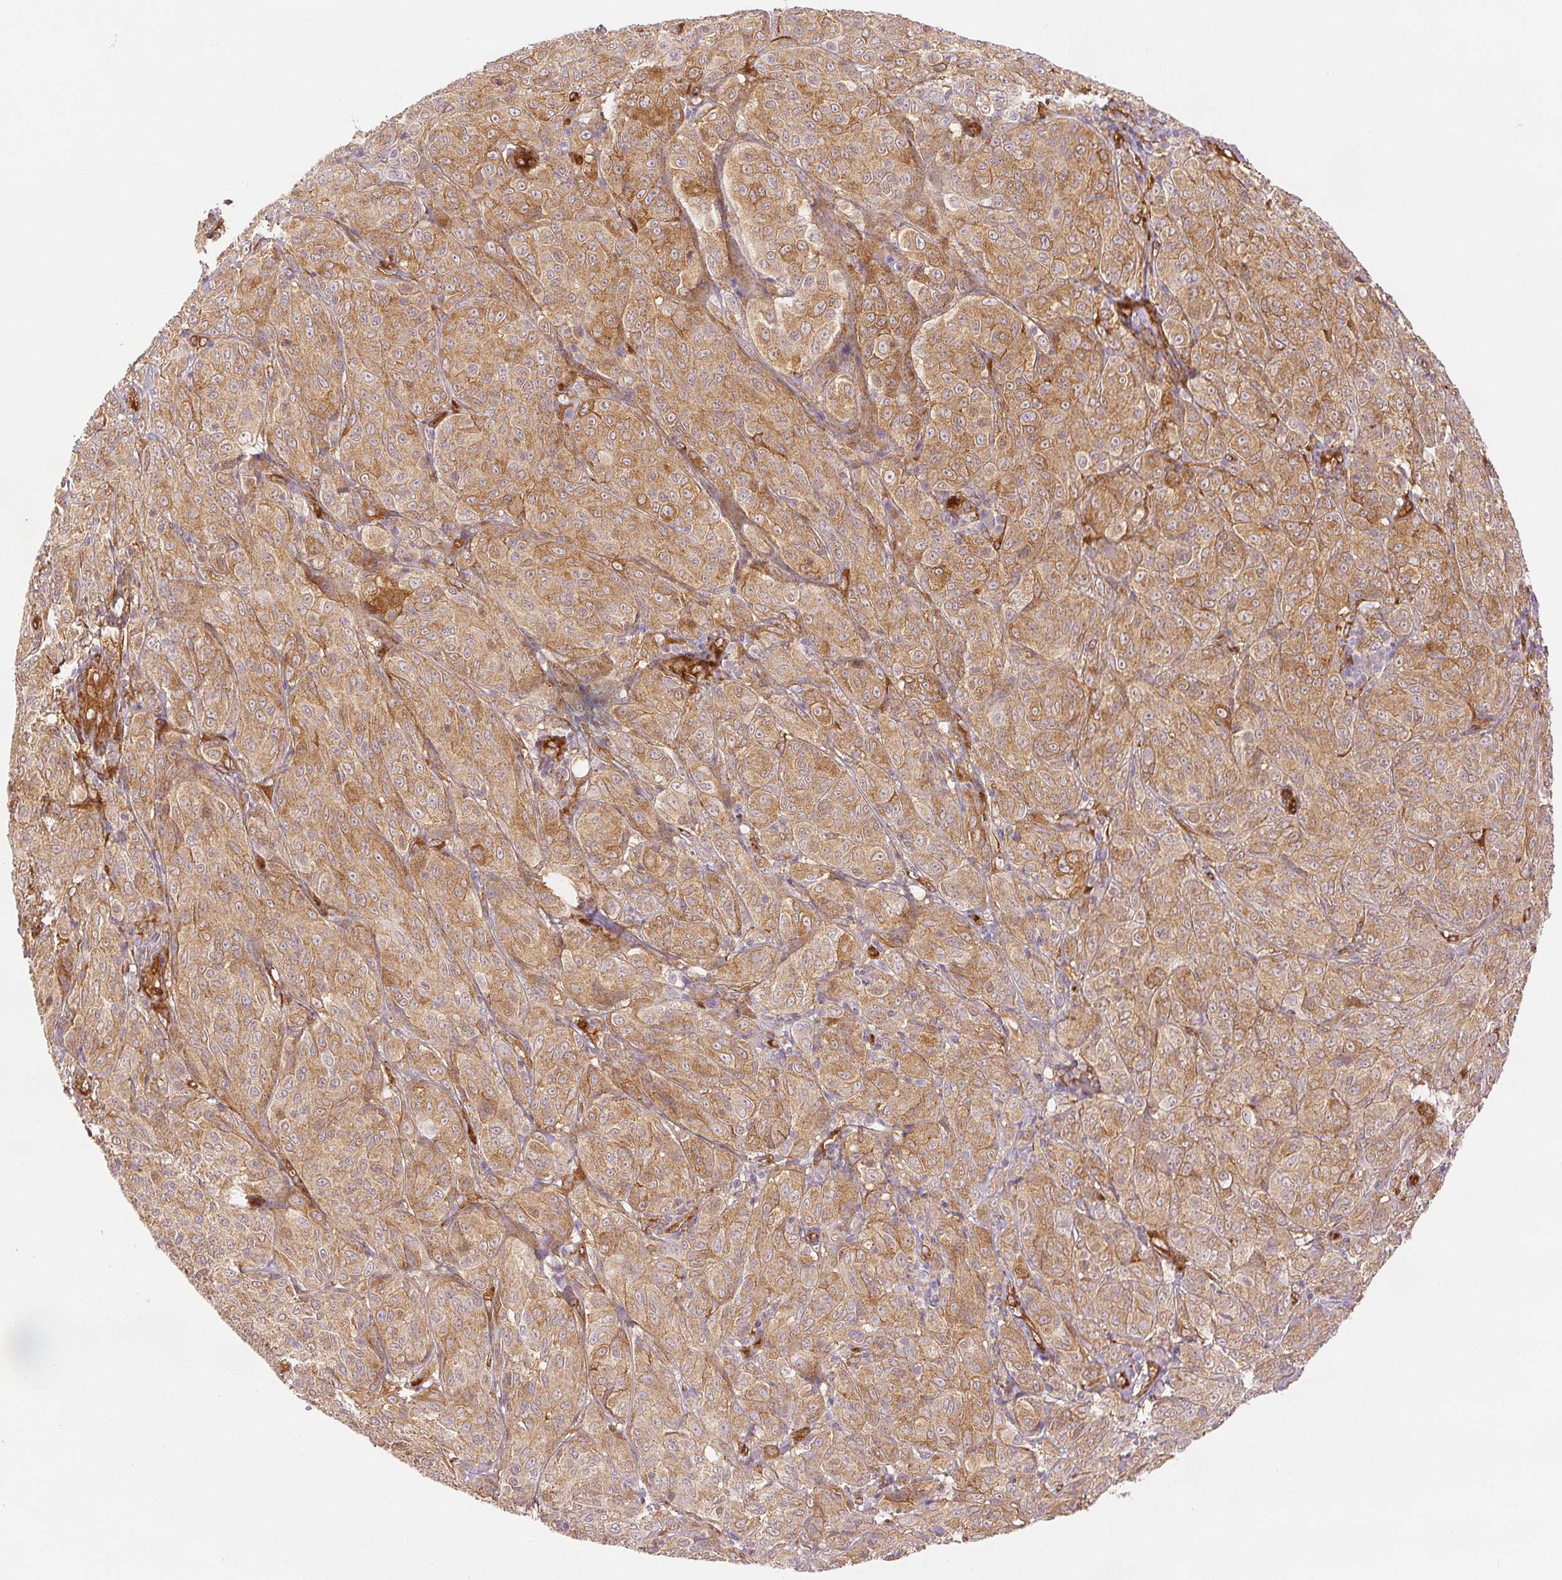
{"staining": {"intensity": "moderate", "quantity": ">75%", "location": "cytoplasmic/membranous"}, "tissue": "melanoma", "cell_type": "Tumor cells", "image_type": "cancer", "snomed": [{"axis": "morphology", "description": "Malignant melanoma, NOS"}, {"axis": "topography", "description": "Skin"}], "caption": "High-power microscopy captured an IHC histopathology image of melanoma, revealing moderate cytoplasmic/membranous staining in about >75% of tumor cells.", "gene": "DIAPH2", "patient": {"sex": "male", "age": 89}}